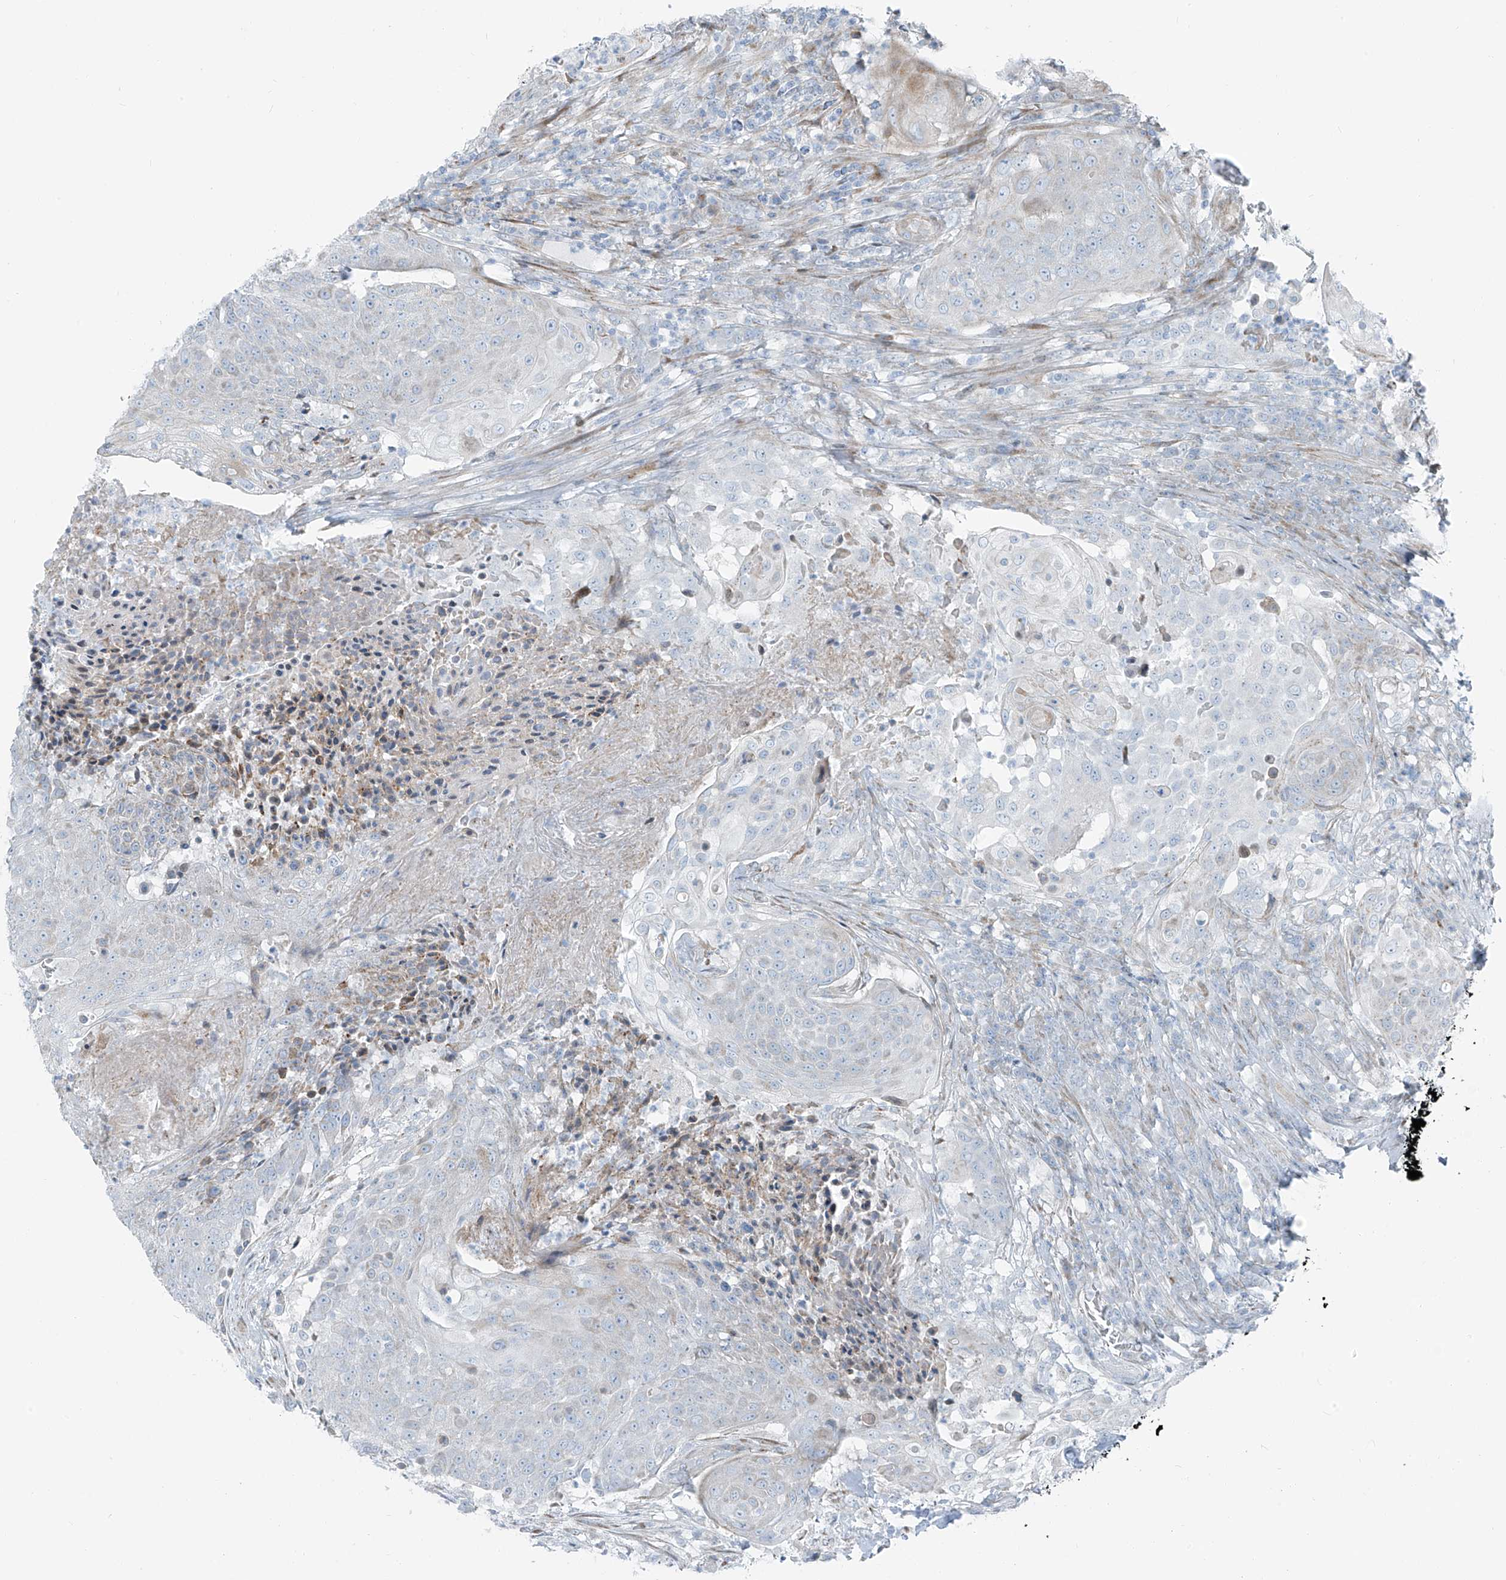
{"staining": {"intensity": "negative", "quantity": "none", "location": "none"}, "tissue": "urothelial cancer", "cell_type": "Tumor cells", "image_type": "cancer", "snomed": [{"axis": "morphology", "description": "Urothelial carcinoma, High grade"}, {"axis": "topography", "description": "Urinary bladder"}], "caption": "This is an immunohistochemistry histopathology image of urothelial carcinoma (high-grade). There is no positivity in tumor cells.", "gene": "HIC2", "patient": {"sex": "female", "age": 63}}